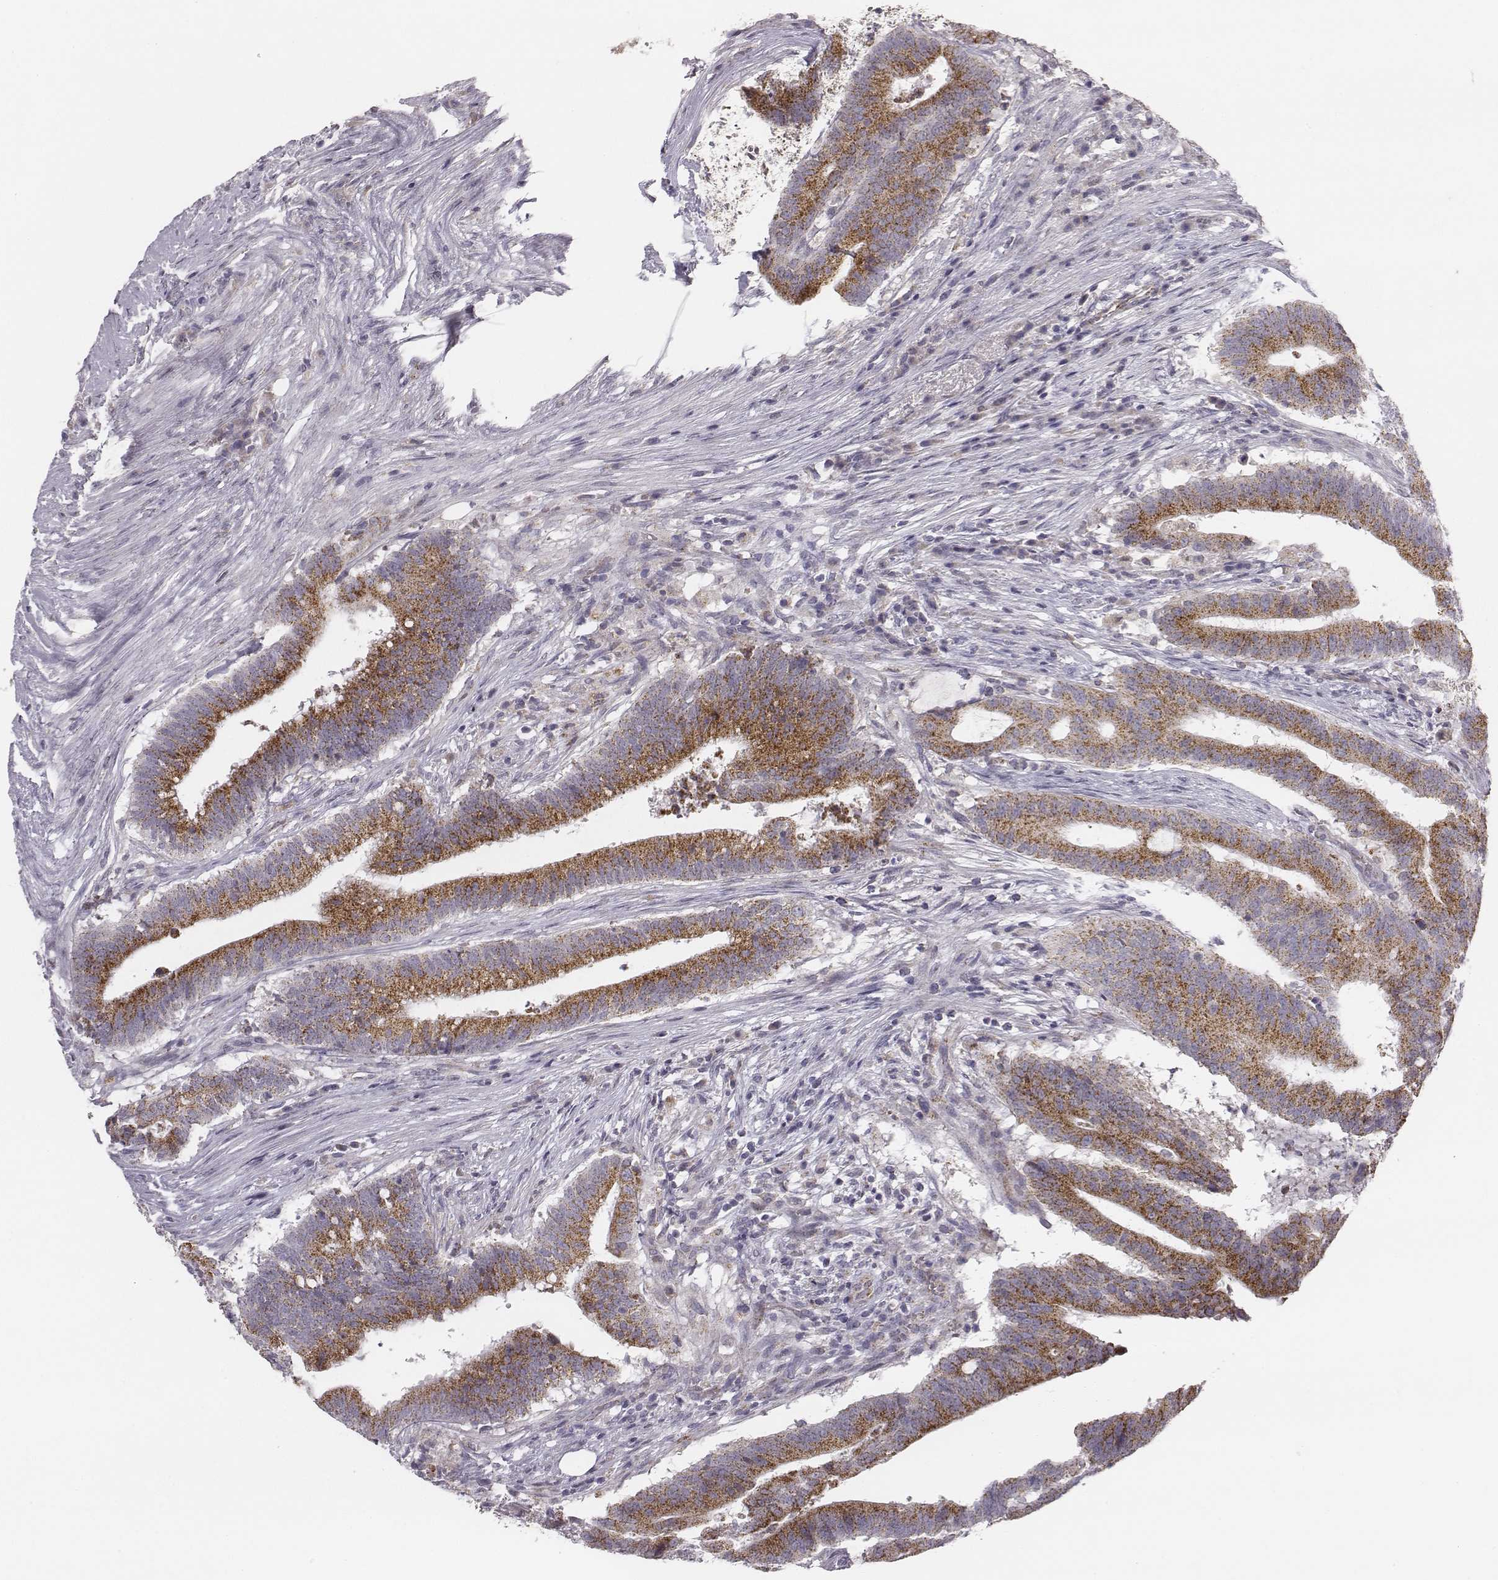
{"staining": {"intensity": "moderate", "quantity": ">75%", "location": "cytoplasmic/membranous"}, "tissue": "colorectal cancer", "cell_type": "Tumor cells", "image_type": "cancer", "snomed": [{"axis": "morphology", "description": "Adenocarcinoma, NOS"}, {"axis": "topography", "description": "Colon"}], "caption": "DAB (3,3'-diaminobenzidine) immunohistochemical staining of human colorectal cancer exhibits moderate cytoplasmic/membranous protein staining in about >75% of tumor cells.", "gene": "ABCD3", "patient": {"sex": "female", "age": 43}}